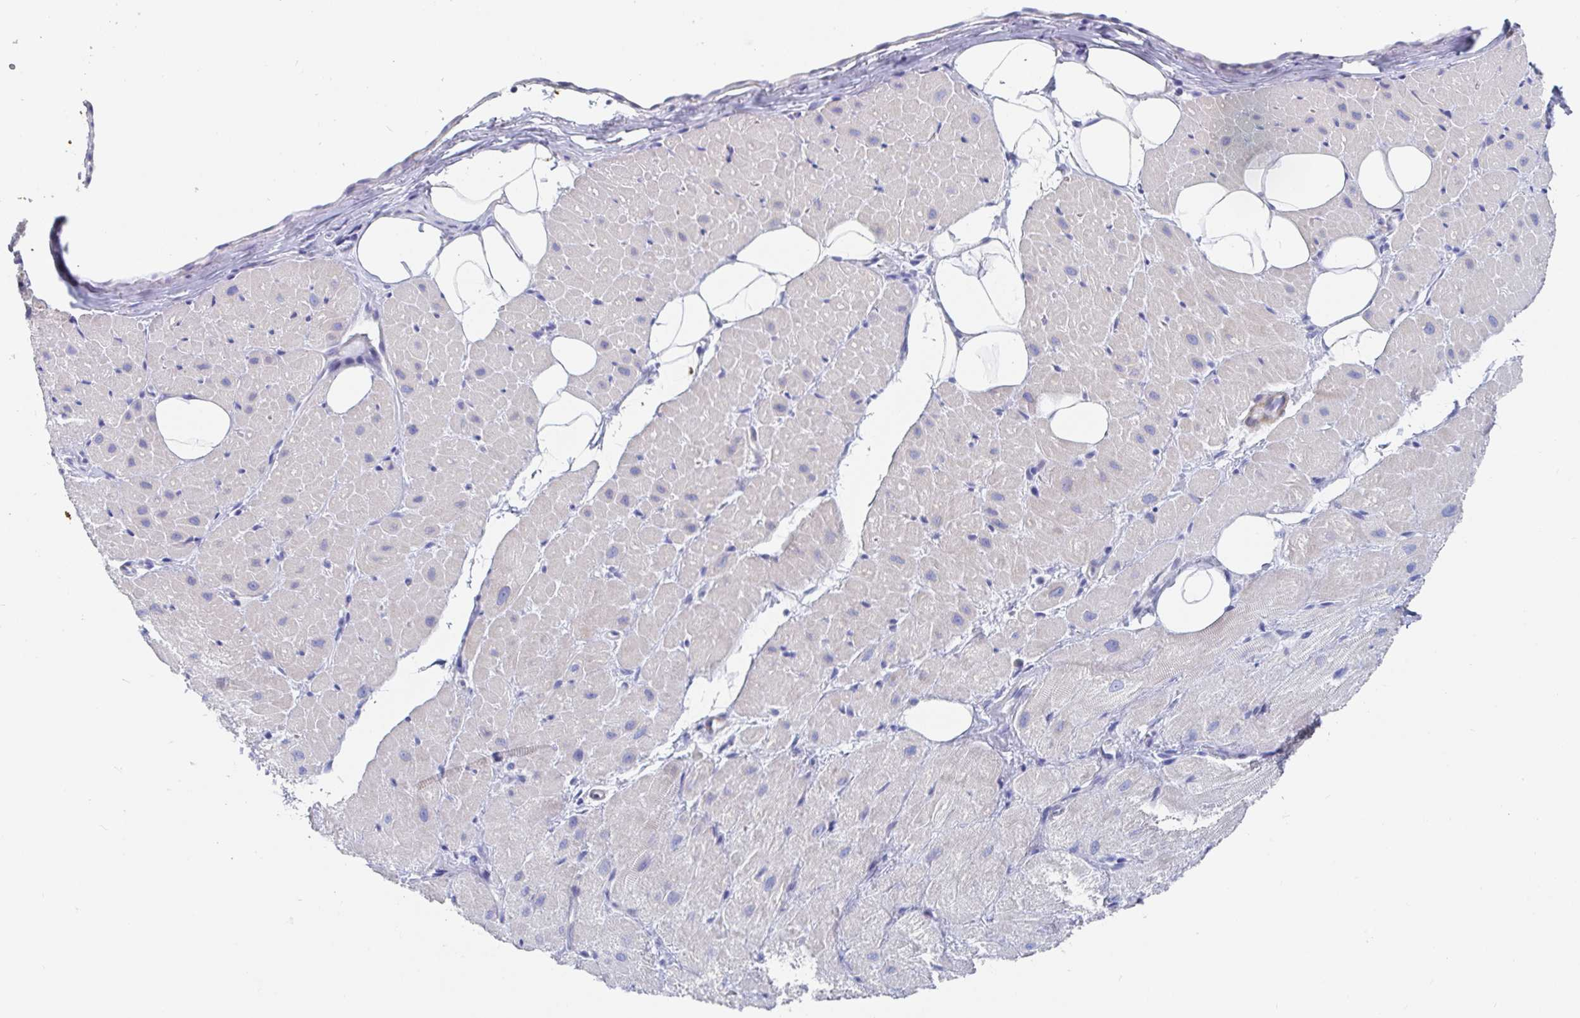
{"staining": {"intensity": "weak", "quantity": "25%-75%", "location": "cytoplasmic/membranous"}, "tissue": "heart muscle", "cell_type": "Cardiomyocytes", "image_type": "normal", "snomed": [{"axis": "morphology", "description": "Normal tissue, NOS"}, {"axis": "topography", "description": "Heart"}], "caption": "Immunohistochemical staining of benign human heart muscle shows low levels of weak cytoplasmic/membranous expression in approximately 25%-75% of cardiomyocytes.", "gene": "PACSIN1", "patient": {"sex": "male", "age": 62}}